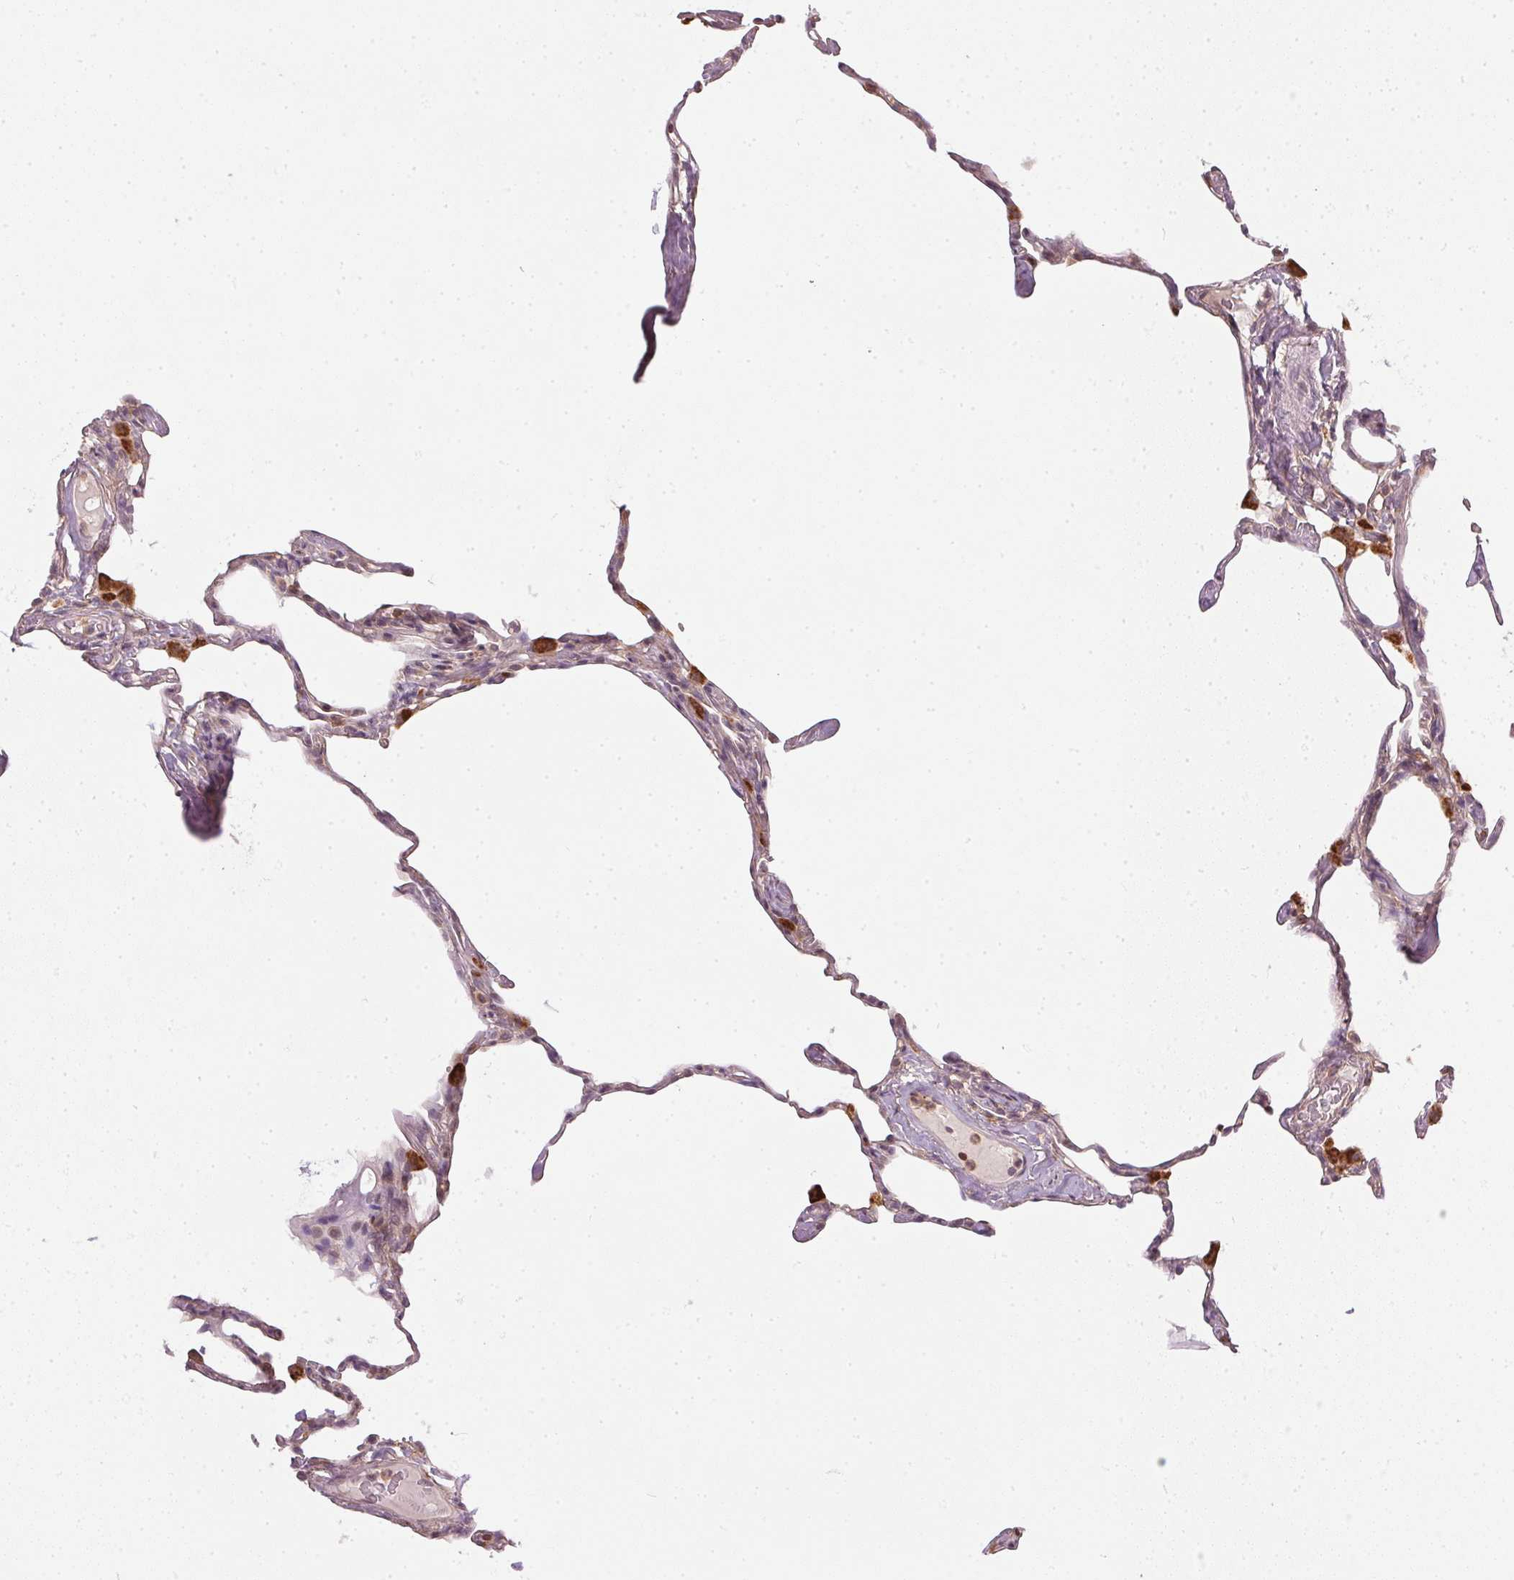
{"staining": {"intensity": "weak", "quantity": "<25%", "location": "cytoplasmic/membranous"}, "tissue": "lung", "cell_type": "Alveolar cells", "image_type": "normal", "snomed": [{"axis": "morphology", "description": "Normal tissue, NOS"}, {"axis": "topography", "description": "Lung"}], "caption": "IHC image of benign lung: lung stained with DAB (3,3'-diaminobenzidine) shows no significant protein expression in alveolar cells. (Stains: DAB IHC with hematoxylin counter stain, Microscopy: brightfield microscopy at high magnification).", "gene": "NADK2", "patient": {"sex": "male", "age": 65}}